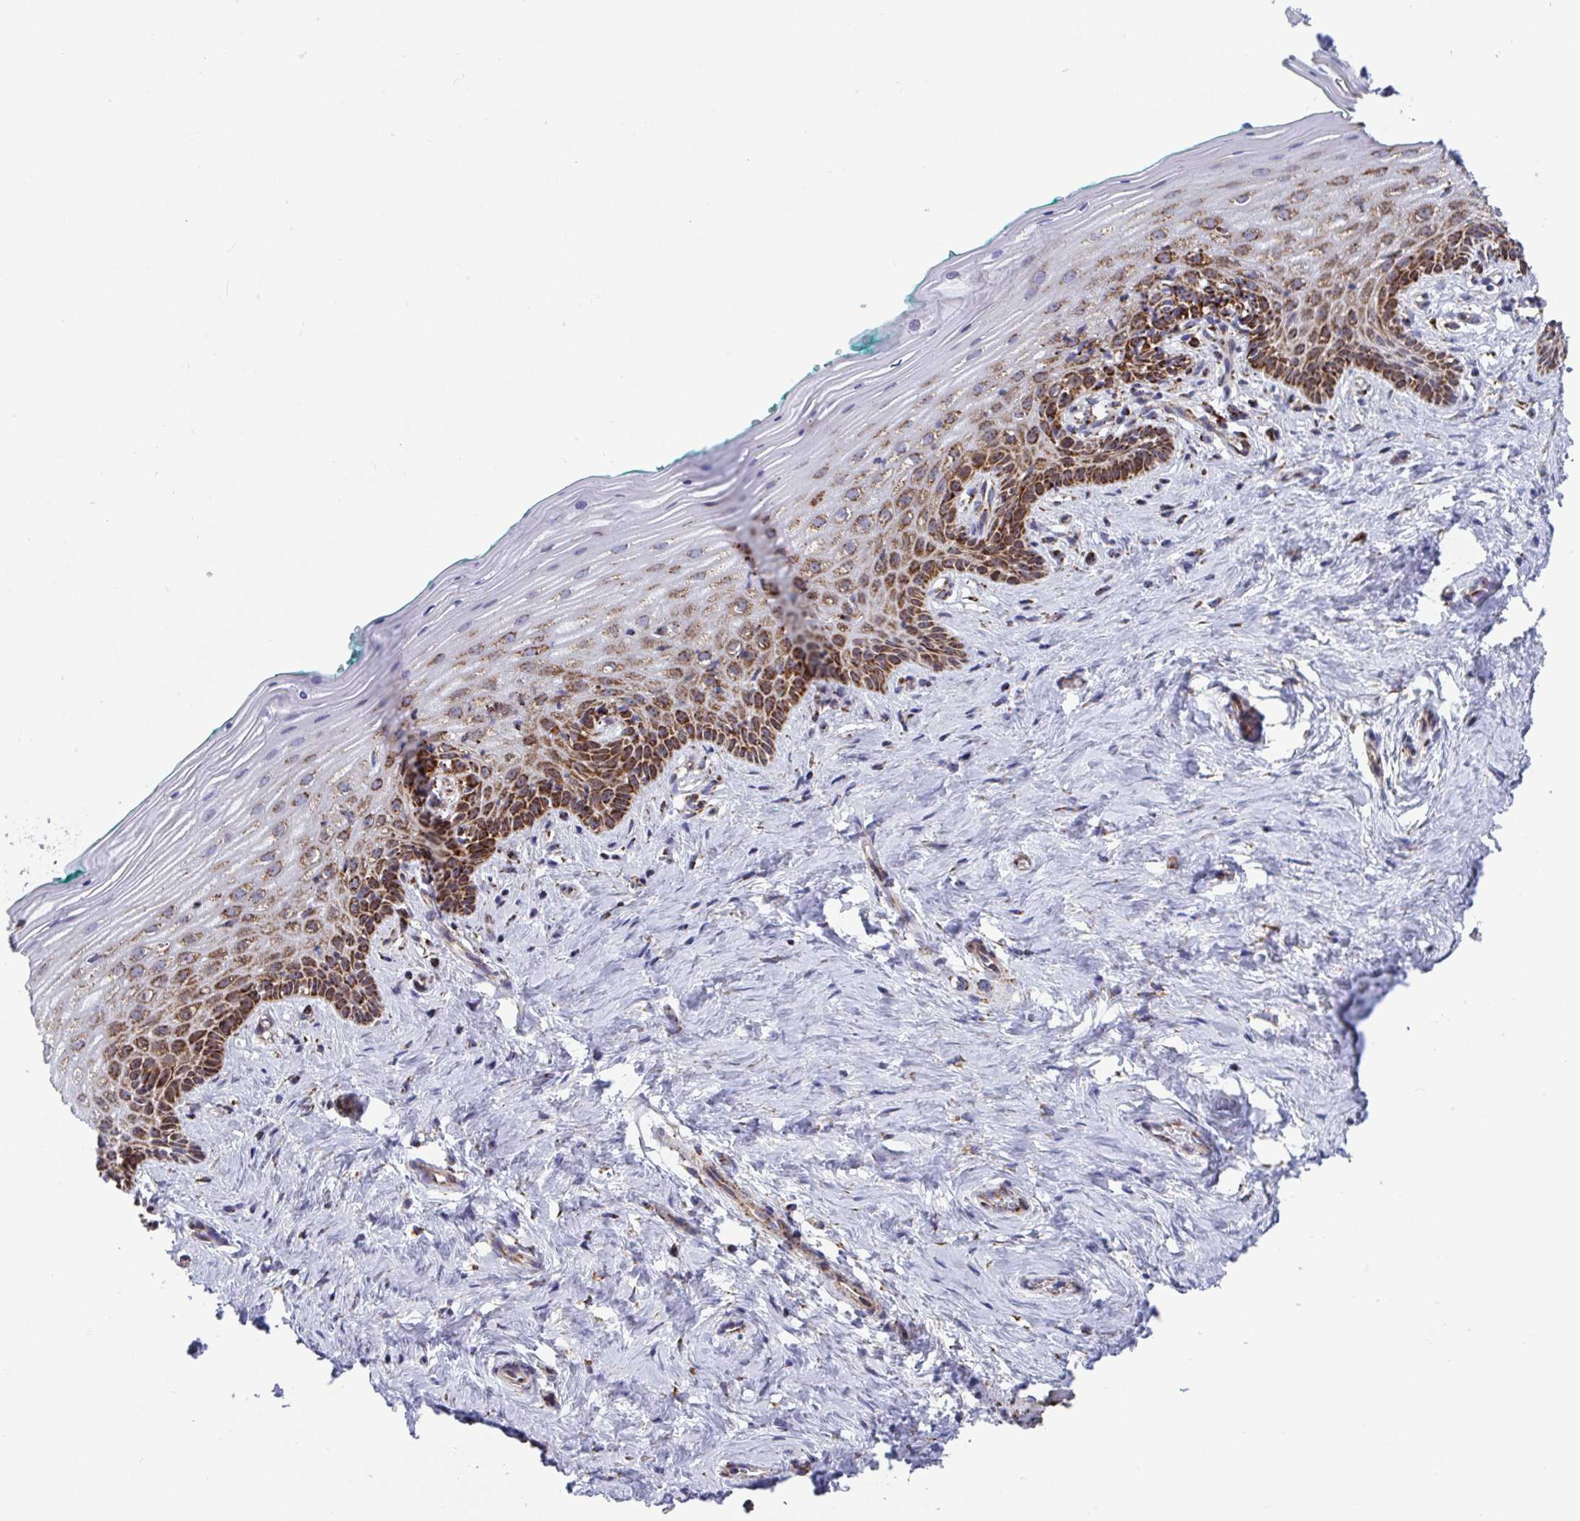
{"staining": {"intensity": "strong", "quantity": ">75%", "location": "cytoplasmic/membranous"}, "tissue": "vagina", "cell_type": "Squamous epithelial cells", "image_type": "normal", "snomed": [{"axis": "morphology", "description": "Normal tissue, NOS"}, {"axis": "topography", "description": "Vagina"}], "caption": "High-magnification brightfield microscopy of unremarkable vagina stained with DAB (brown) and counterstained with hematoxylin (blue). squamous epithelial cells exhibit strong cytoplasmic/membranous positivity is present in approximately>75% of cells. Ihc stains the protein of interest in brown and the nuclei are stained blue.", "gene": "ATP5MJ", "patient": {"sex": "female", "age": 45}}